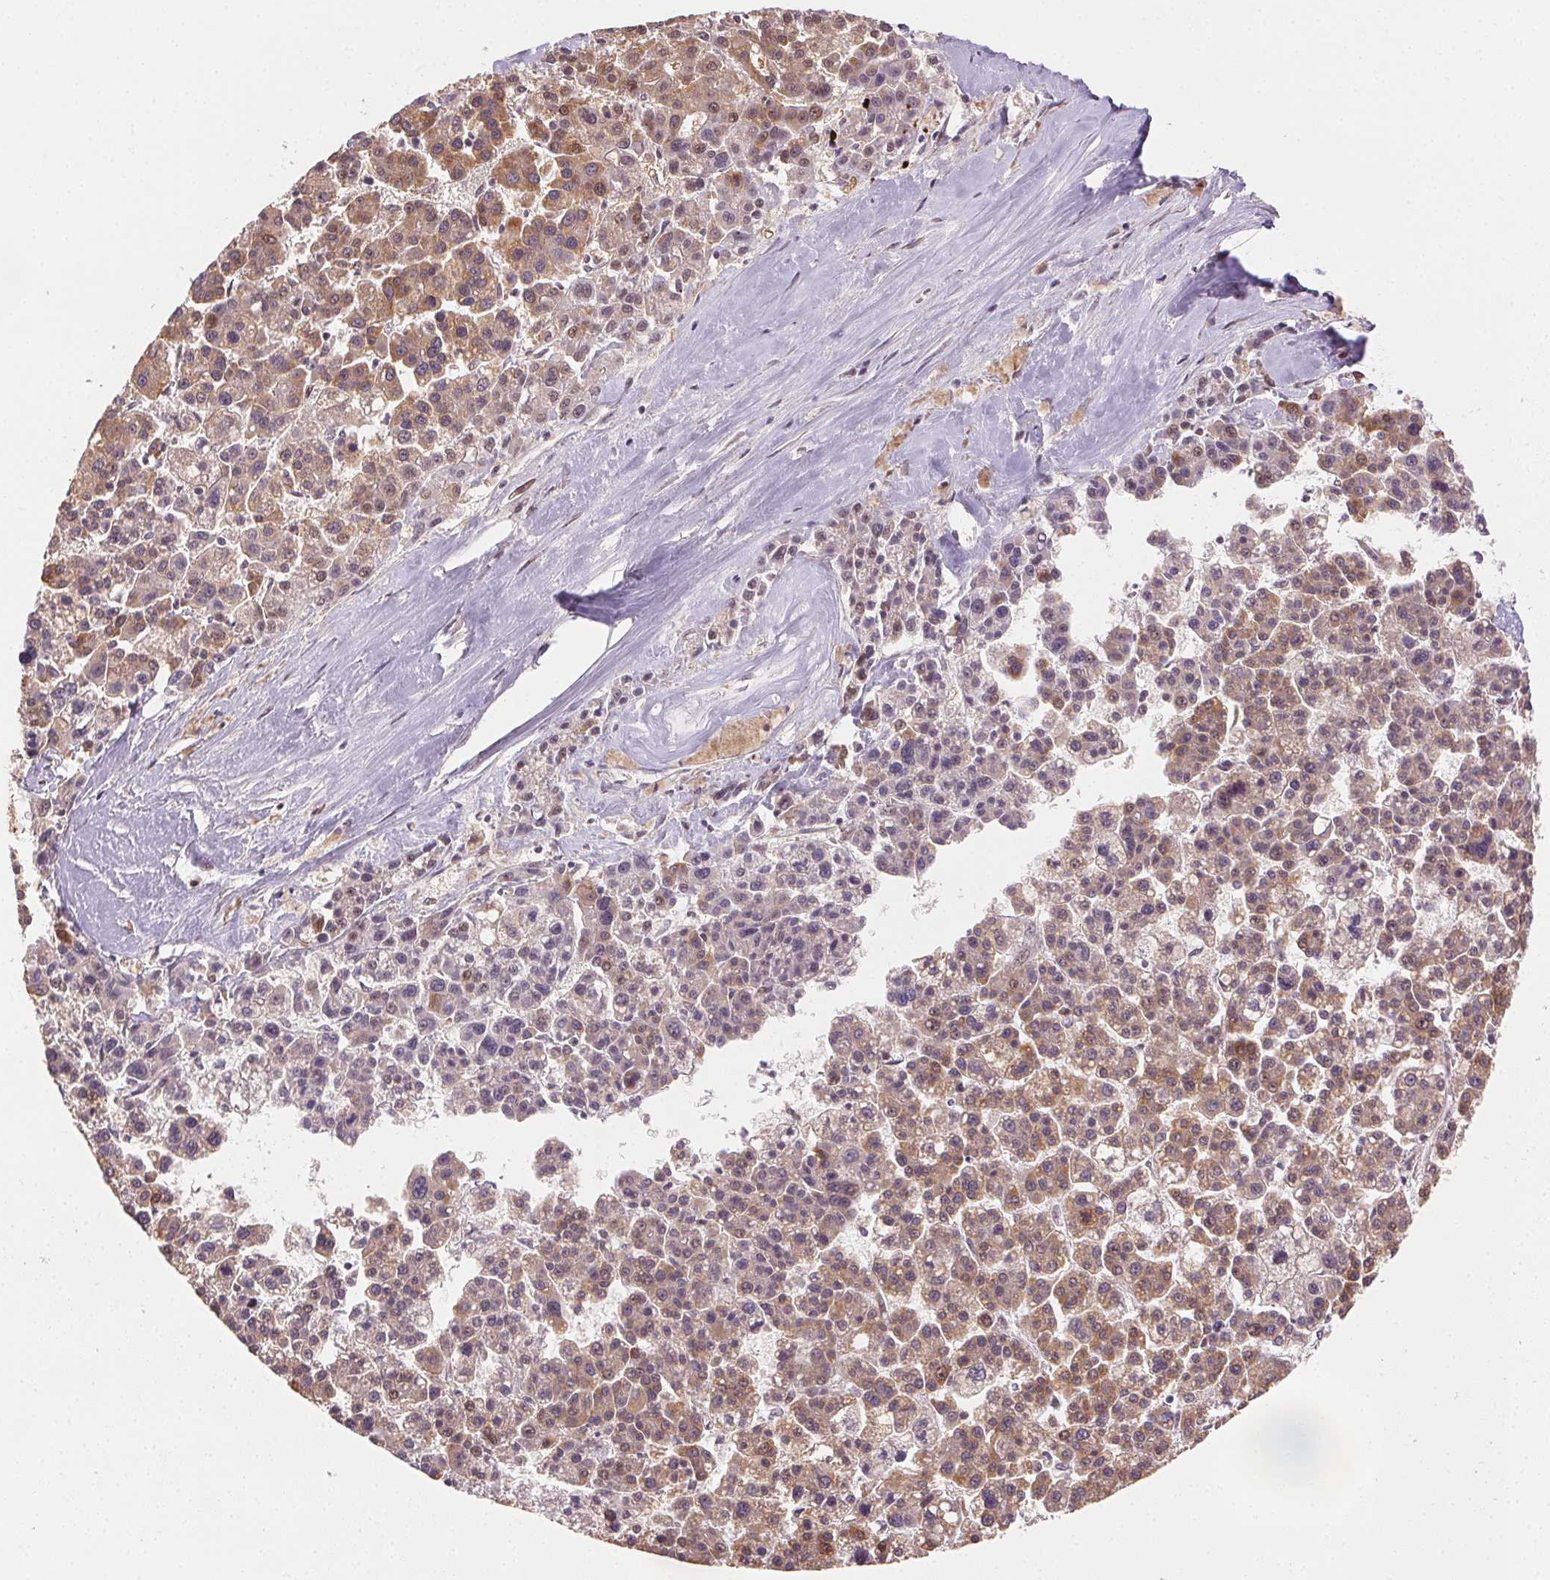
{"staining": {"intensity": "moderate", "quantity": "25%-75%", "location": "cytoplasmic/membranous"}, "tissue": "liver cancer", "cell_type": "Tumor cells", "image_type": "cancer", "snomed": [{"axis": "morphology", "description": "Carcinoma, Hepatocellular, NOS"}, {"axis": "topography", "description": "Liver"}], "caption": "Immunohistochemistry (IHC) histopathology image of human hepatocellular carcinoma (liver) stained for a protein (brown), which shows medium levels of moderate cytoplasmic/membranous expression in approximately 25%-75% of tumor cells.", "gene": "TREML4", "patient": {"sex": "female", "age": 58}}